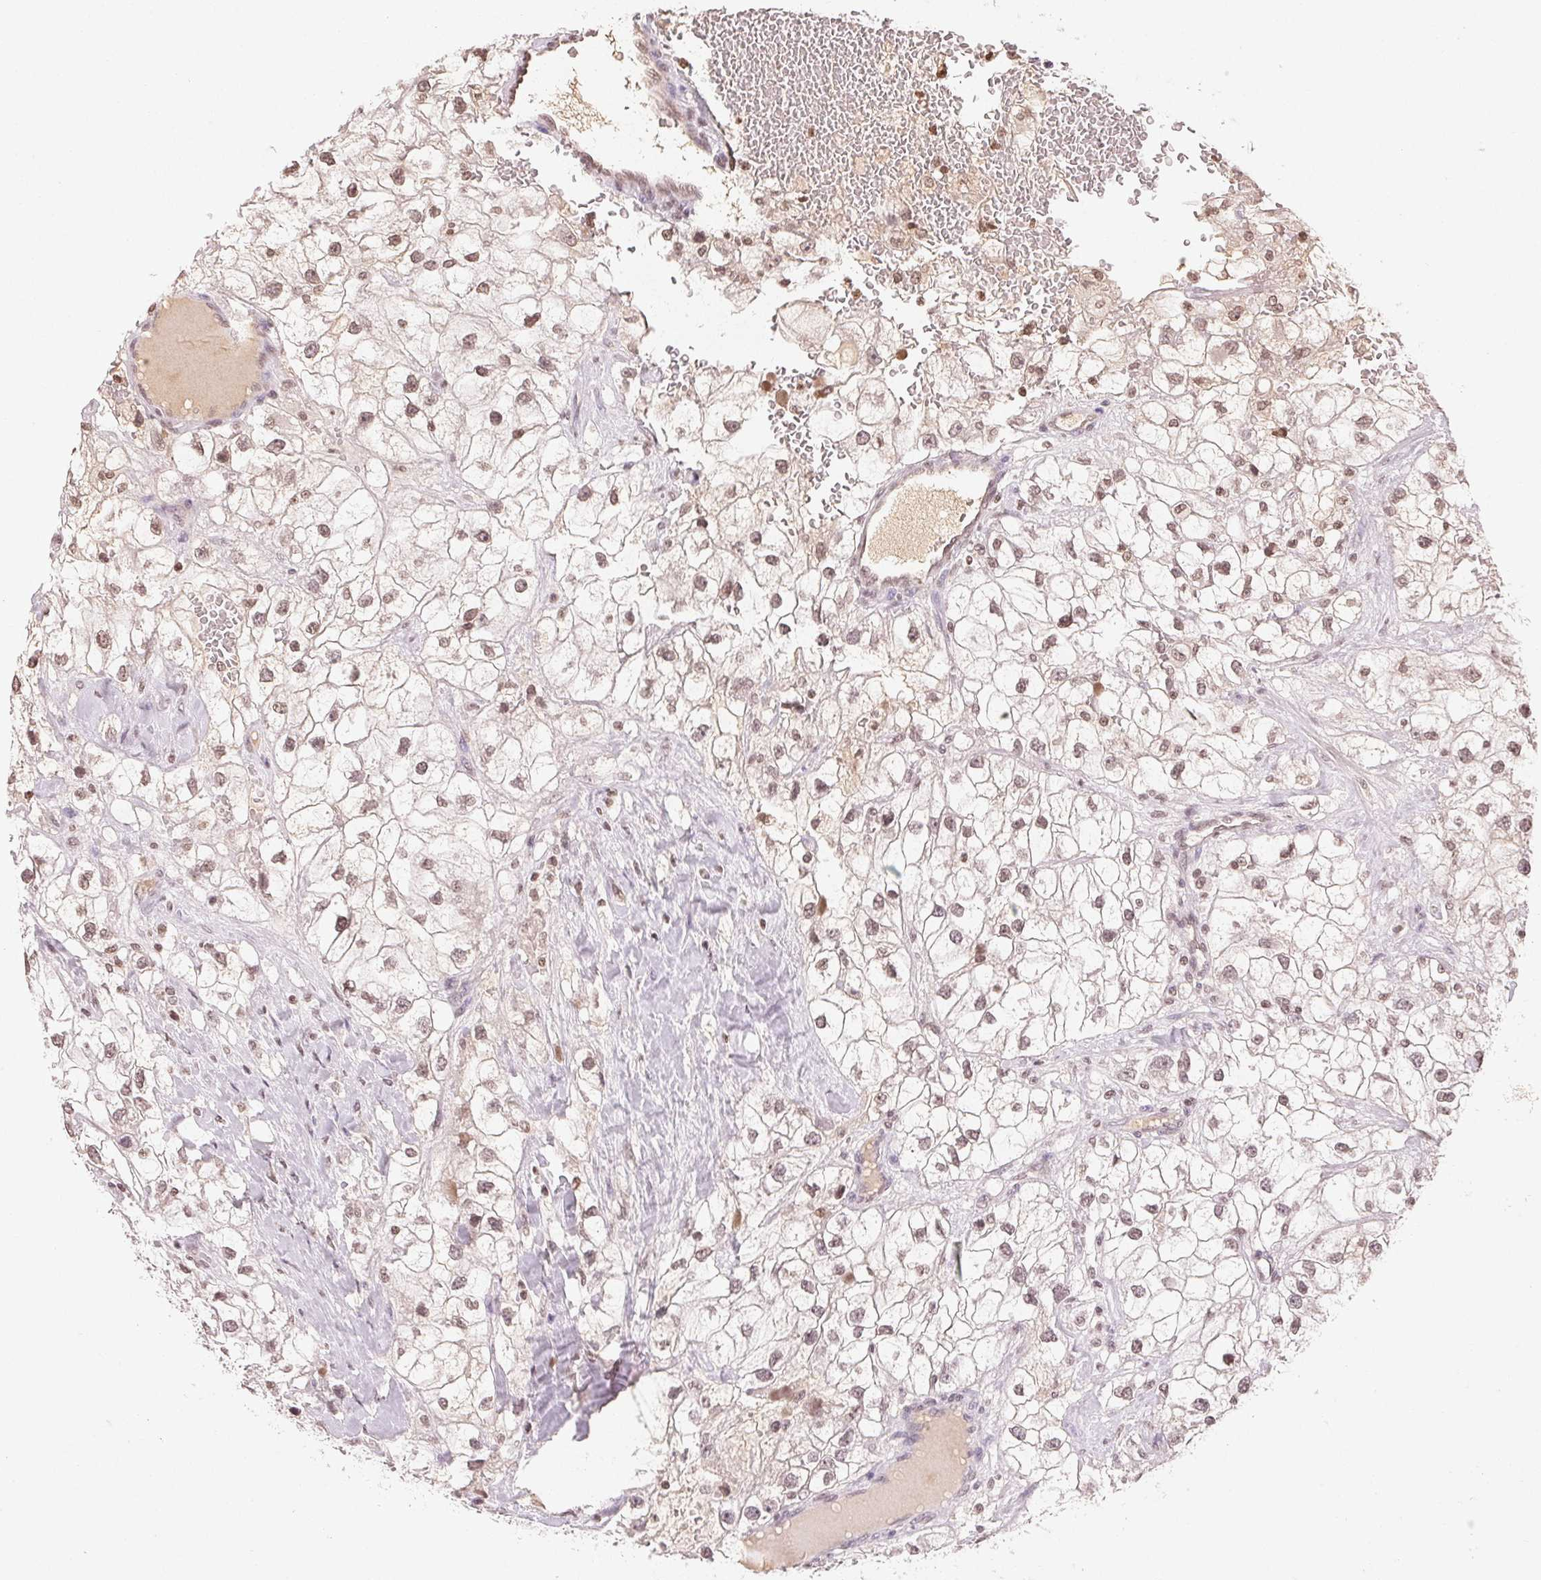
{"staining": {"intensity": "weak", "quantity": ">75%", "location": "nuclear"}, "tissue": "renal cancer", "cell_type": "Tumor cells", "image_type": "cancer", "snomed": [{"axis": "morphology", "description": "Adenocarcinoma, NOS"}, {"axis": "topography", "description": "Kidney"}], "caption": "Renal cancer was stained to show a protein in brown. There is low levels of weak nuclear staining in approximately >75% of tumor cells.", "gene": "TBP", "patient": {"sex": "male", "age": 59}}